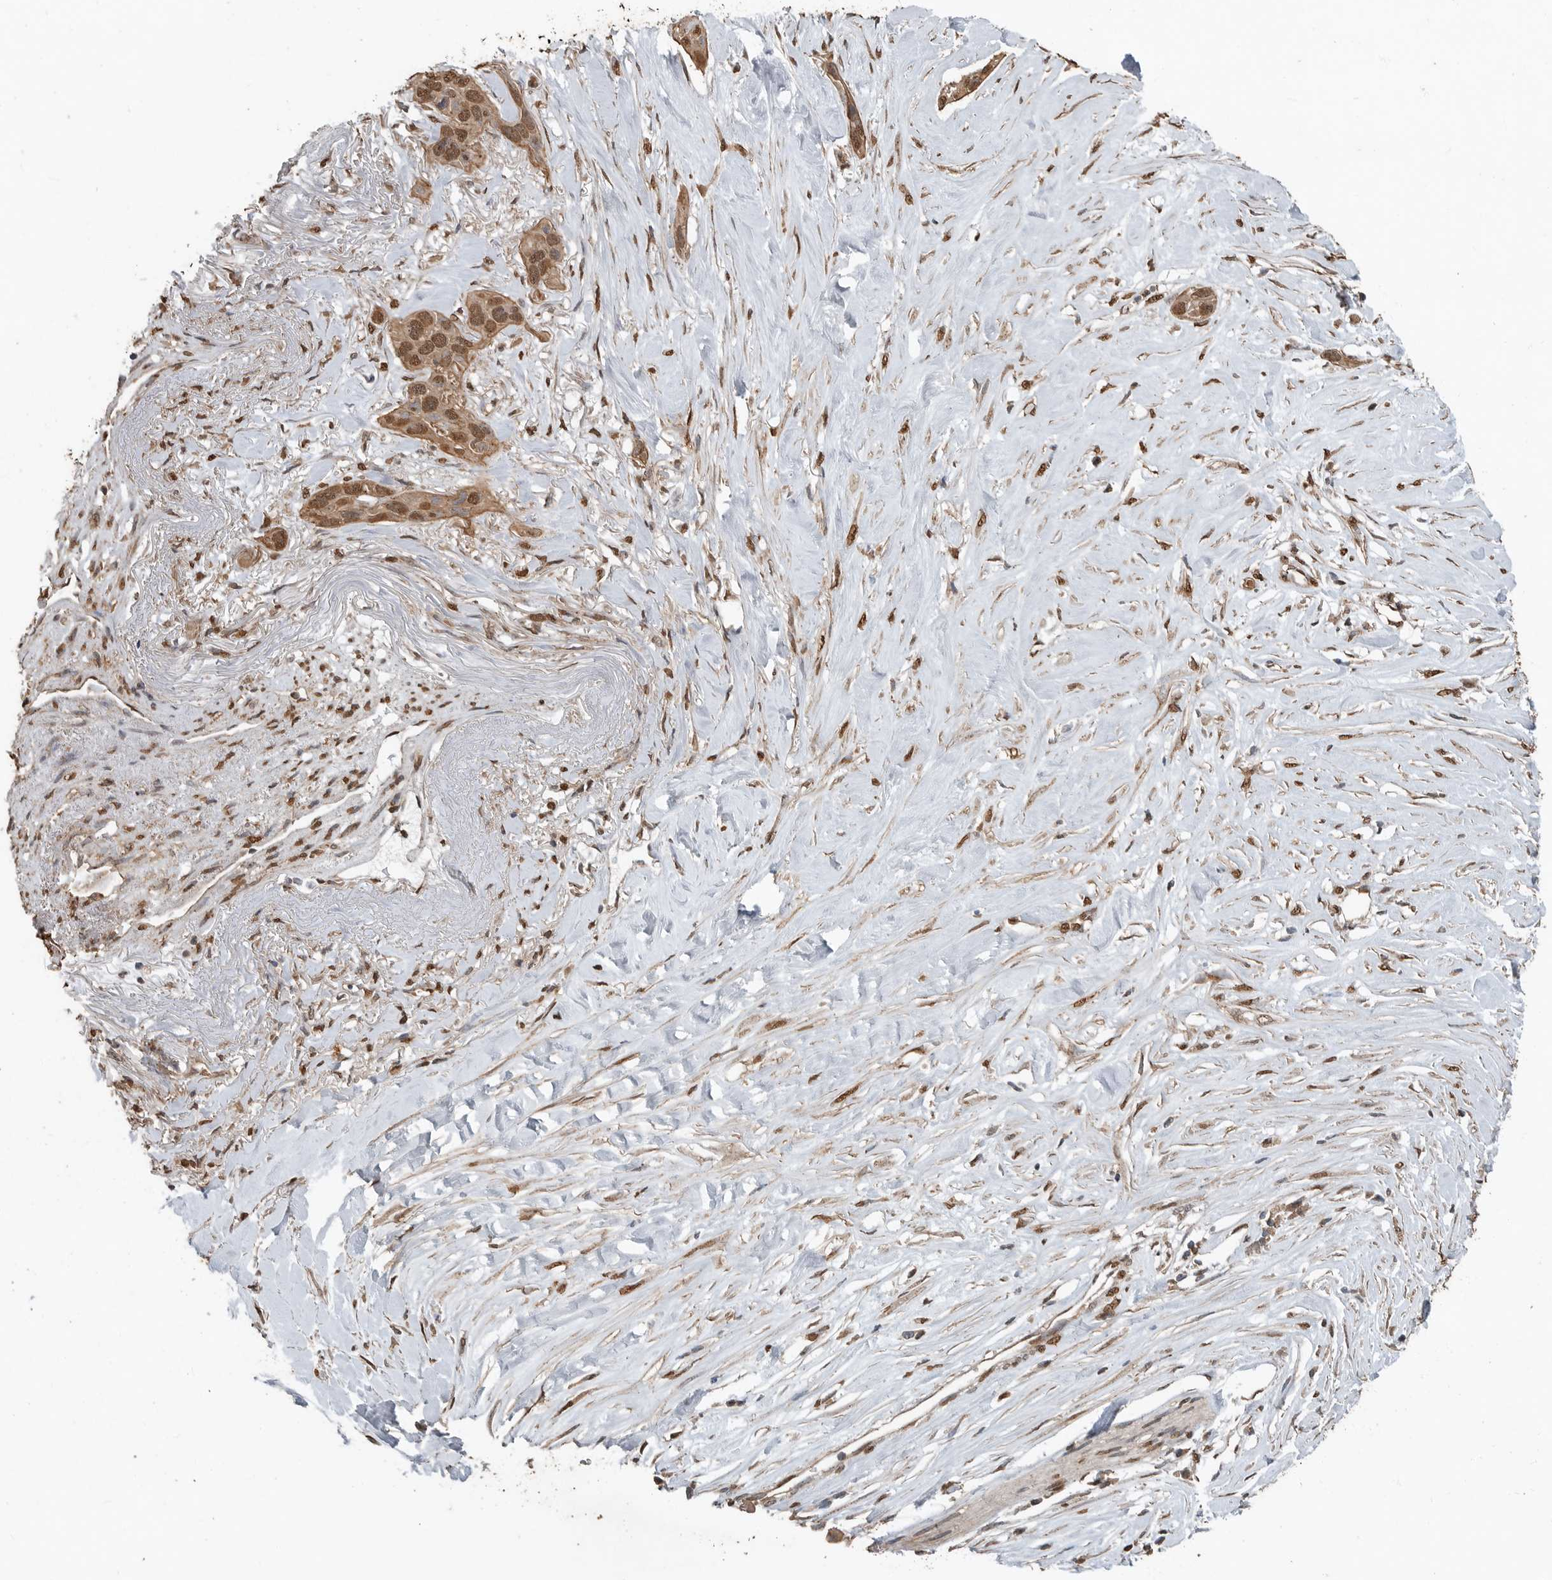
{"staining": {"intensity": "moderate", "quantity": ">75%", "location": "cytoplasmic/membranous,nuclear"}, "tissue": "pancreatic cancer", "cell_type": "Tumor cells", "image_type": "cancer", "snomed": [{"axis": "morphology", "description": "Adenocarcinoma, NOS"}, {"axis": "topography", "description": "Pancreas"}], "caption": "Adenocarcinoma (pancreatic) stained for a protein demonstrates moderate cytoplasmic/membranous and nuclear positivity in tumor cells. (IHC, brightfield microscopy, high magnification).", "gene": "BLZF1", "patient": {"sex": "female", "age": 60}}